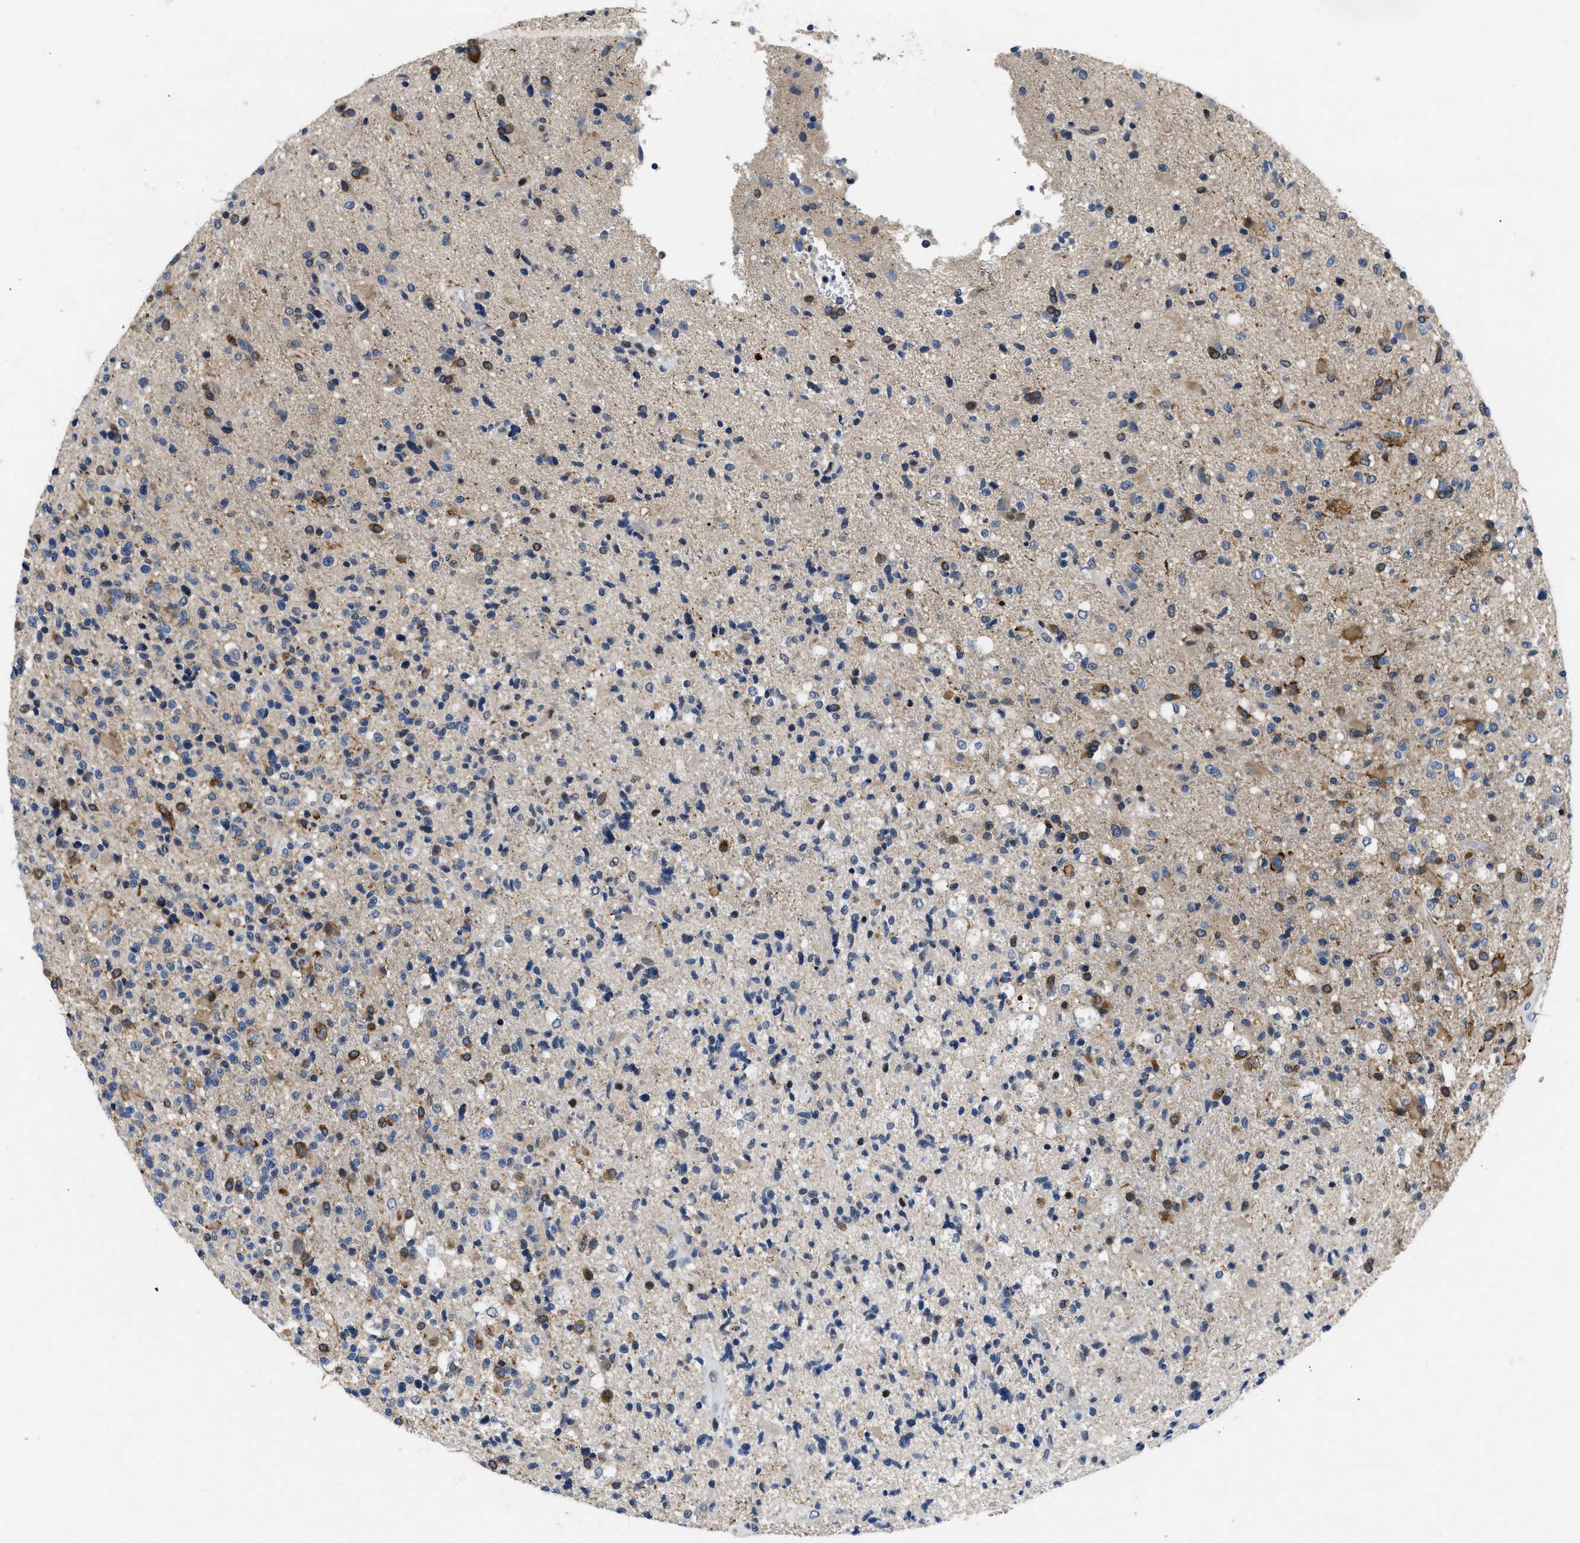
{"staining": {"intensity": "moderate", "quantity": "25%-75%", "location": "cytoplasmic/membranous"}, "tissue": "glioma", "cell_type": "Tumor cells", "image_type": "cancer", "snomed": [{"axis": "morphology", "description": "Glioma, malignant, High grade"}, {"axis": "topography", "description": "Brain"}], "caption": "This is a micrograph of immunohistochemistry staining of malignant glioma (high-grade), which shows moderate expression in the cytoplasmic/membranous of tumor cells.", "gene": "VIP", "patient": {"sex": "male", "age": 72}}